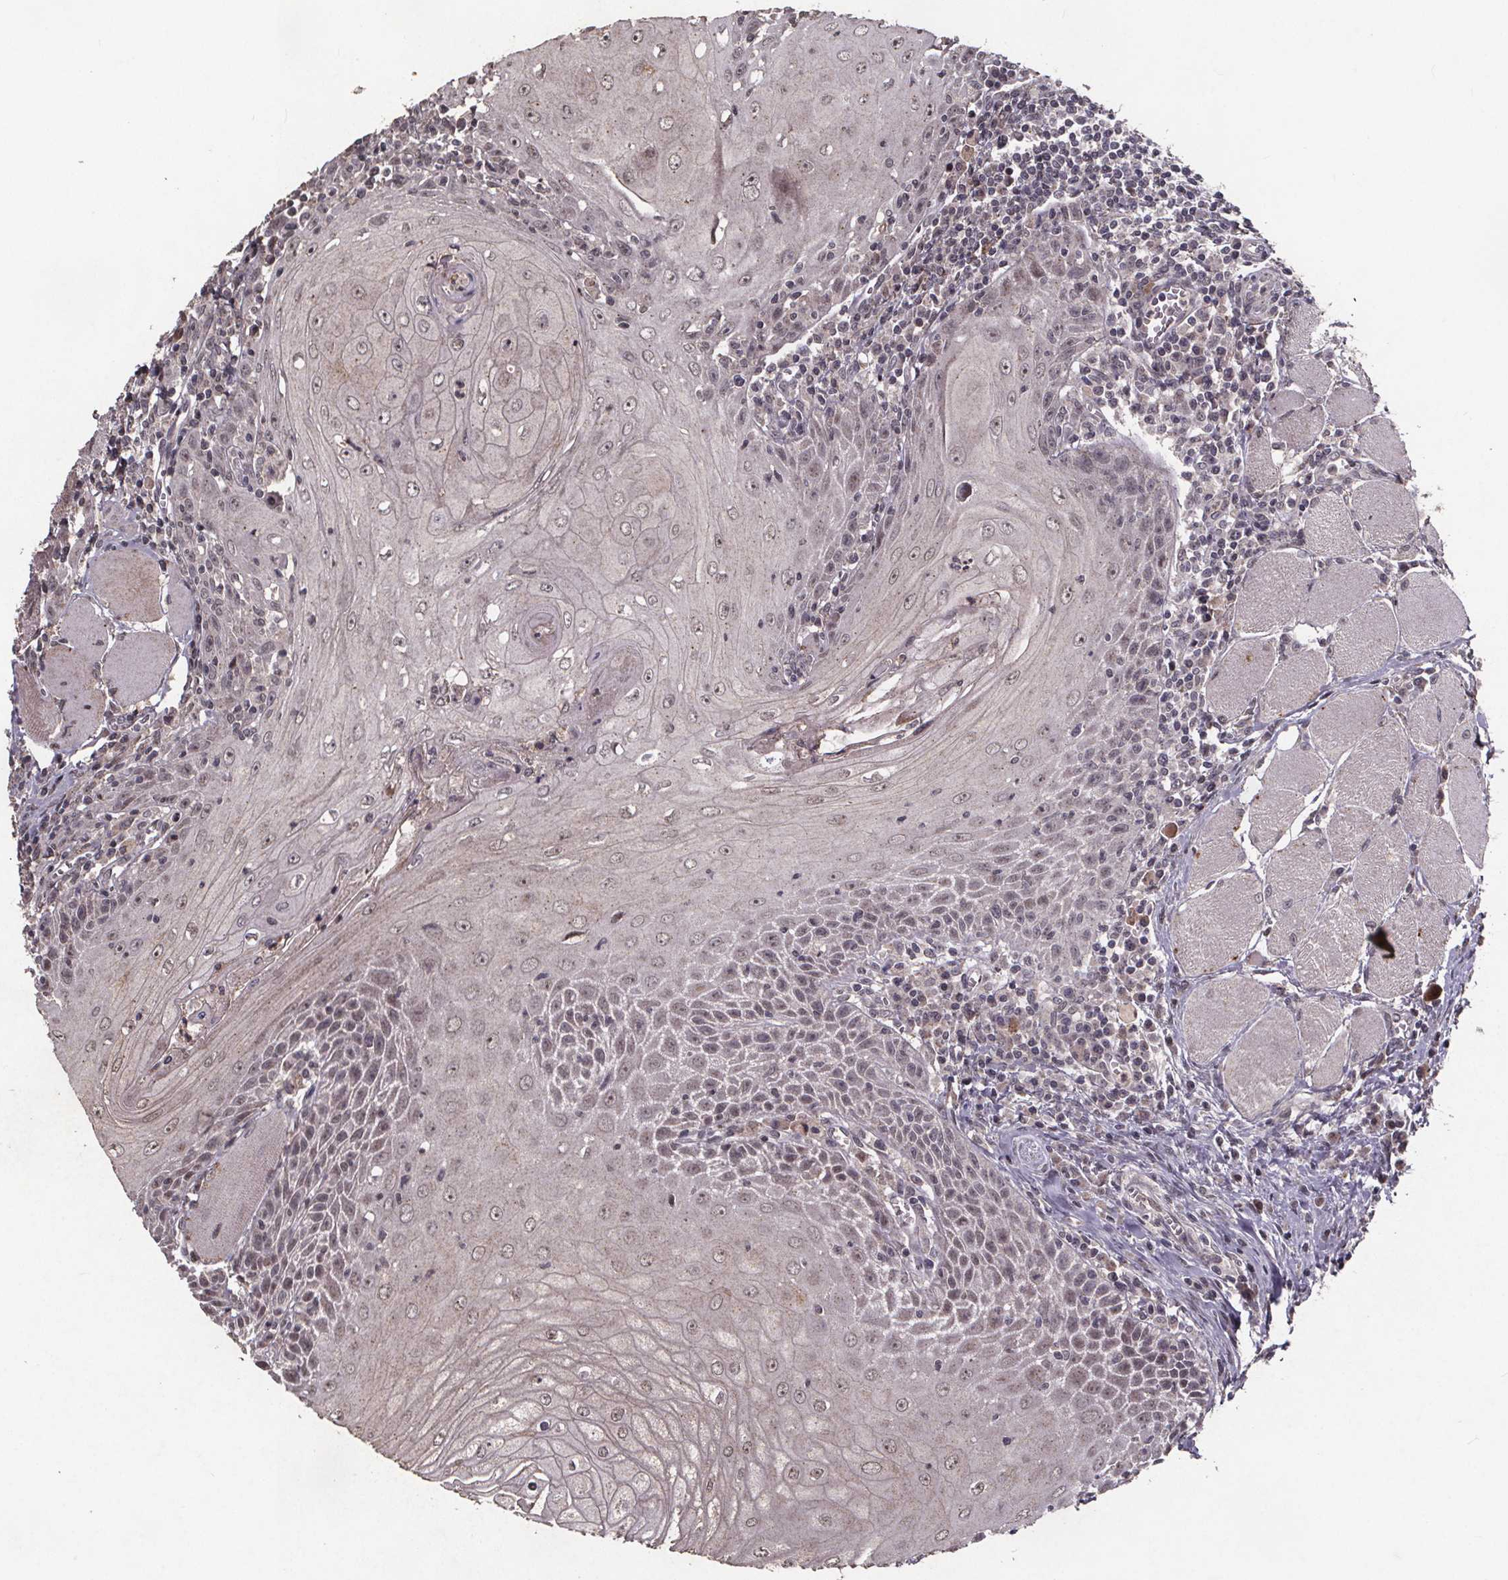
{"staining": {"intensity": "weak", "quantity": "<25%", "location": "cytoplasmic/membranous"}, "tissue": "head and neck cancer", "cell_type": "Tumor cells", "image_type": "cancer", "snomed": [{"axis": "morphology", "description": "Normal tissue, NOS"}, {"axis": "morphology", "description": "Squamous cell carcinoma, NOS"}, {"axis": "topography", "description": "Oral tissue"}, {"axis": "topography", "description": "Head-Neck"}], "caption": "Tumor cells are negative for brown protein staining in squamous cell carcinoma (head and neck). (DAB (3,3'-diaminobenzidine) IHC with hematoxylin counter stain).", "gene": "GPX3", "patient": {"sex": "male", "age": 52}}